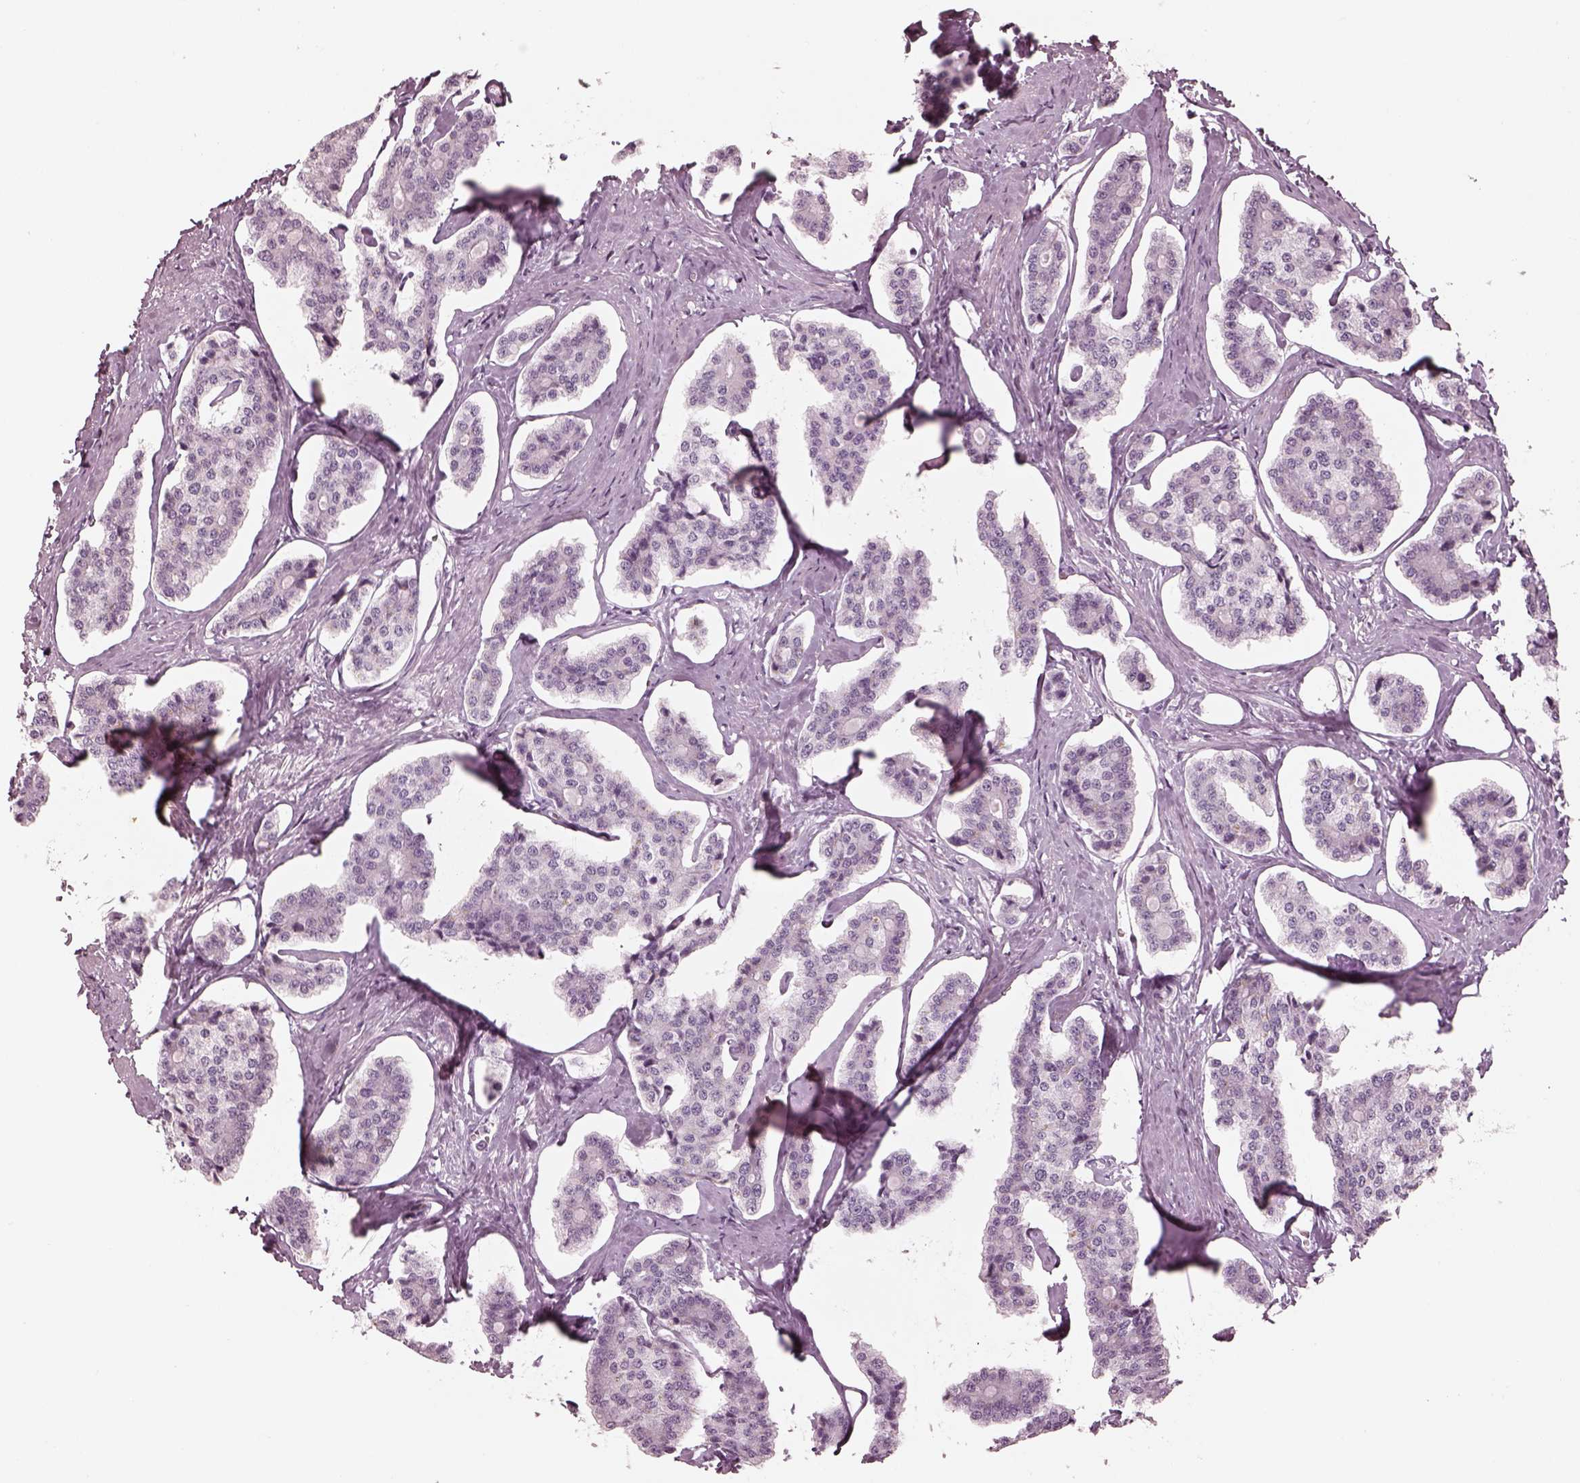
{"staining": {"intensity": "negative", "quantity": "none", "location": "none"}, "tissue": "carcinoid", "cell_type": "Tumor cells", "image_type": "cancer", "snomed": [{"axis": "morphology", "description": "Carcinoid, malignant, NOS"}, {"axis": "topography", "description": "Small intestine"}], "caption": "Image shows no significant protein positivity in tumor cells of carcinoid (malignant).", "gene": "OPN4", "patient": {"sex": "female", "age": 65}}